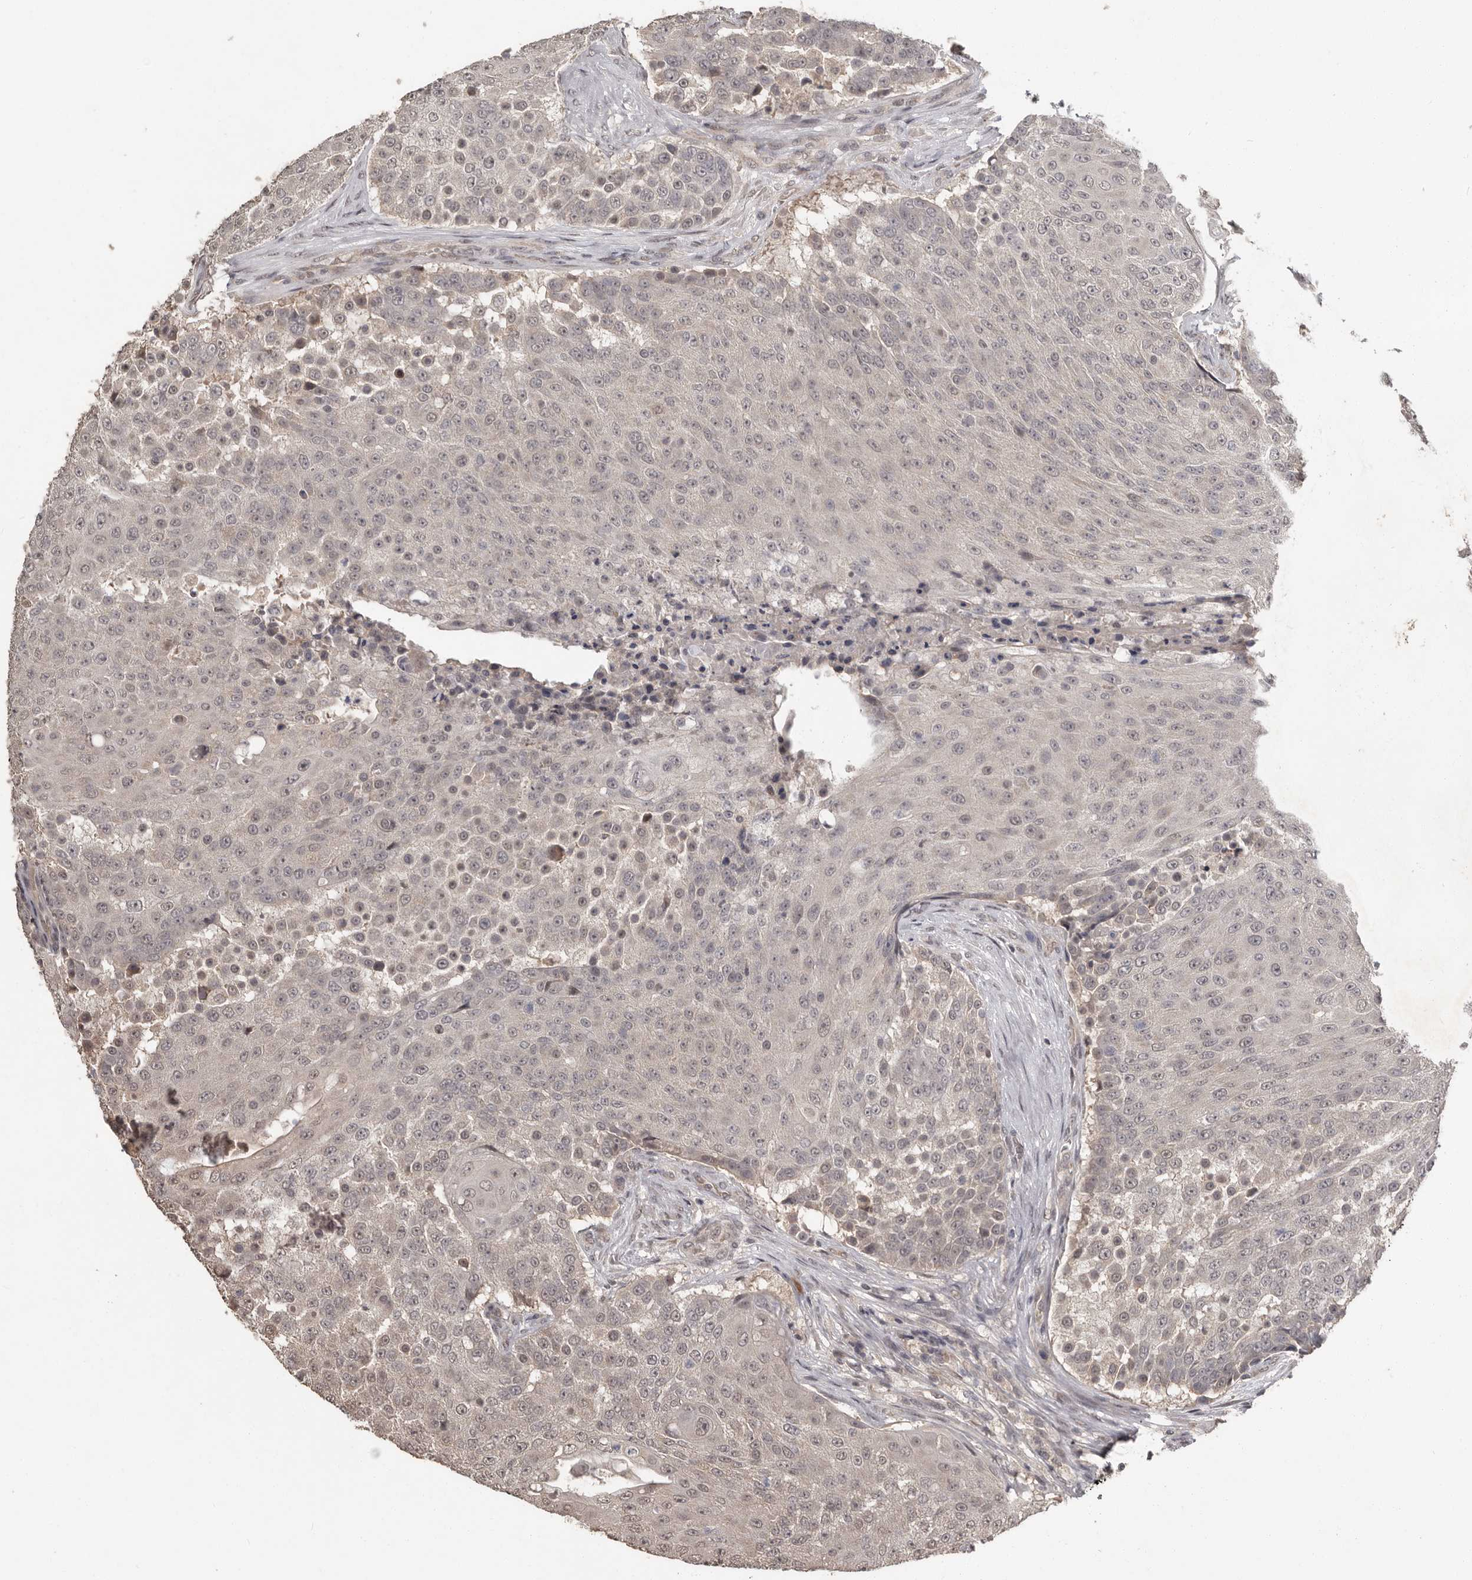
{"staining": {"intensity": "weak", "quantity": "25%-75%", "location": "nuclear"}, "tissue": "urothelial cancer", "cell_type": "Tumor cells", "image_type": "cancer", "snomed": [{"axis": "morphology", "description": "Urothelial carcinoma, High grade"}, {"axis": "topography", "description": "Urinary bladder"}], "caption": "A histopathology image of human urothelial cancer stained for a protein displays weak nuclear brown staining in tumor cells. (DAB (3,3'-diaminobenzidine) IHC, brown staining for protein, blue staining for nuclei).", "gene": "ZFP14", "patient": {"sex": "female", "age": 63}}